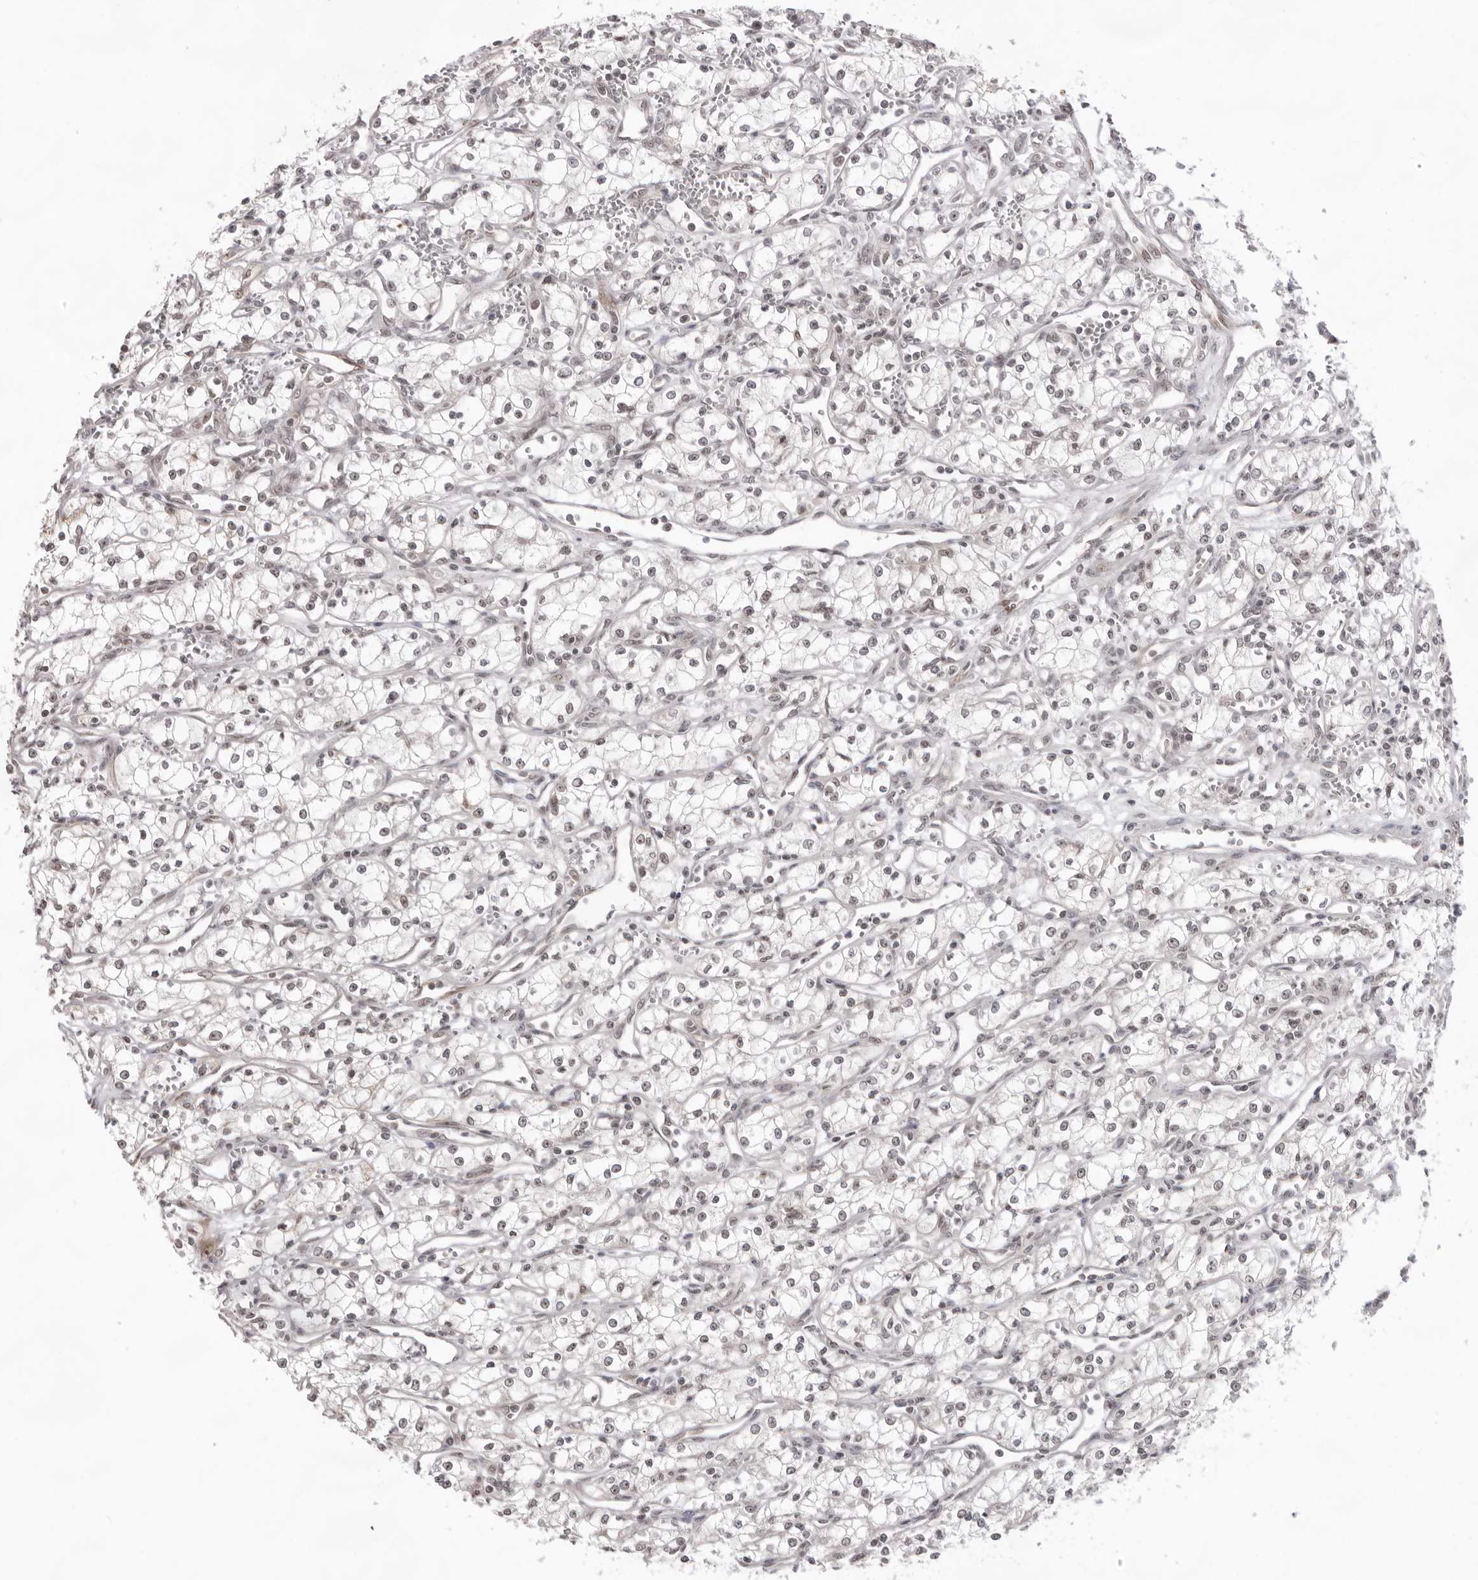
{"staining": {"intensity": "weak", "quantity": ">75%", "location": "nuclear"}, "tissue": "renal cancer", "cell_type": "Tumor cells", "image_type": "cancer", "snomed": [{"axis": "morphology", "description": "Adenocarcinoma, NOS"}, {"axis": "topography", "description": "Kidney"}], "caption": "IHC of human renal adenocarcinoma exhibits low levels of weak nuclear staining in about >75% of tumor cells.", "gene": "EXOSC10", "patient": {"sex": "male", "age": 59}}